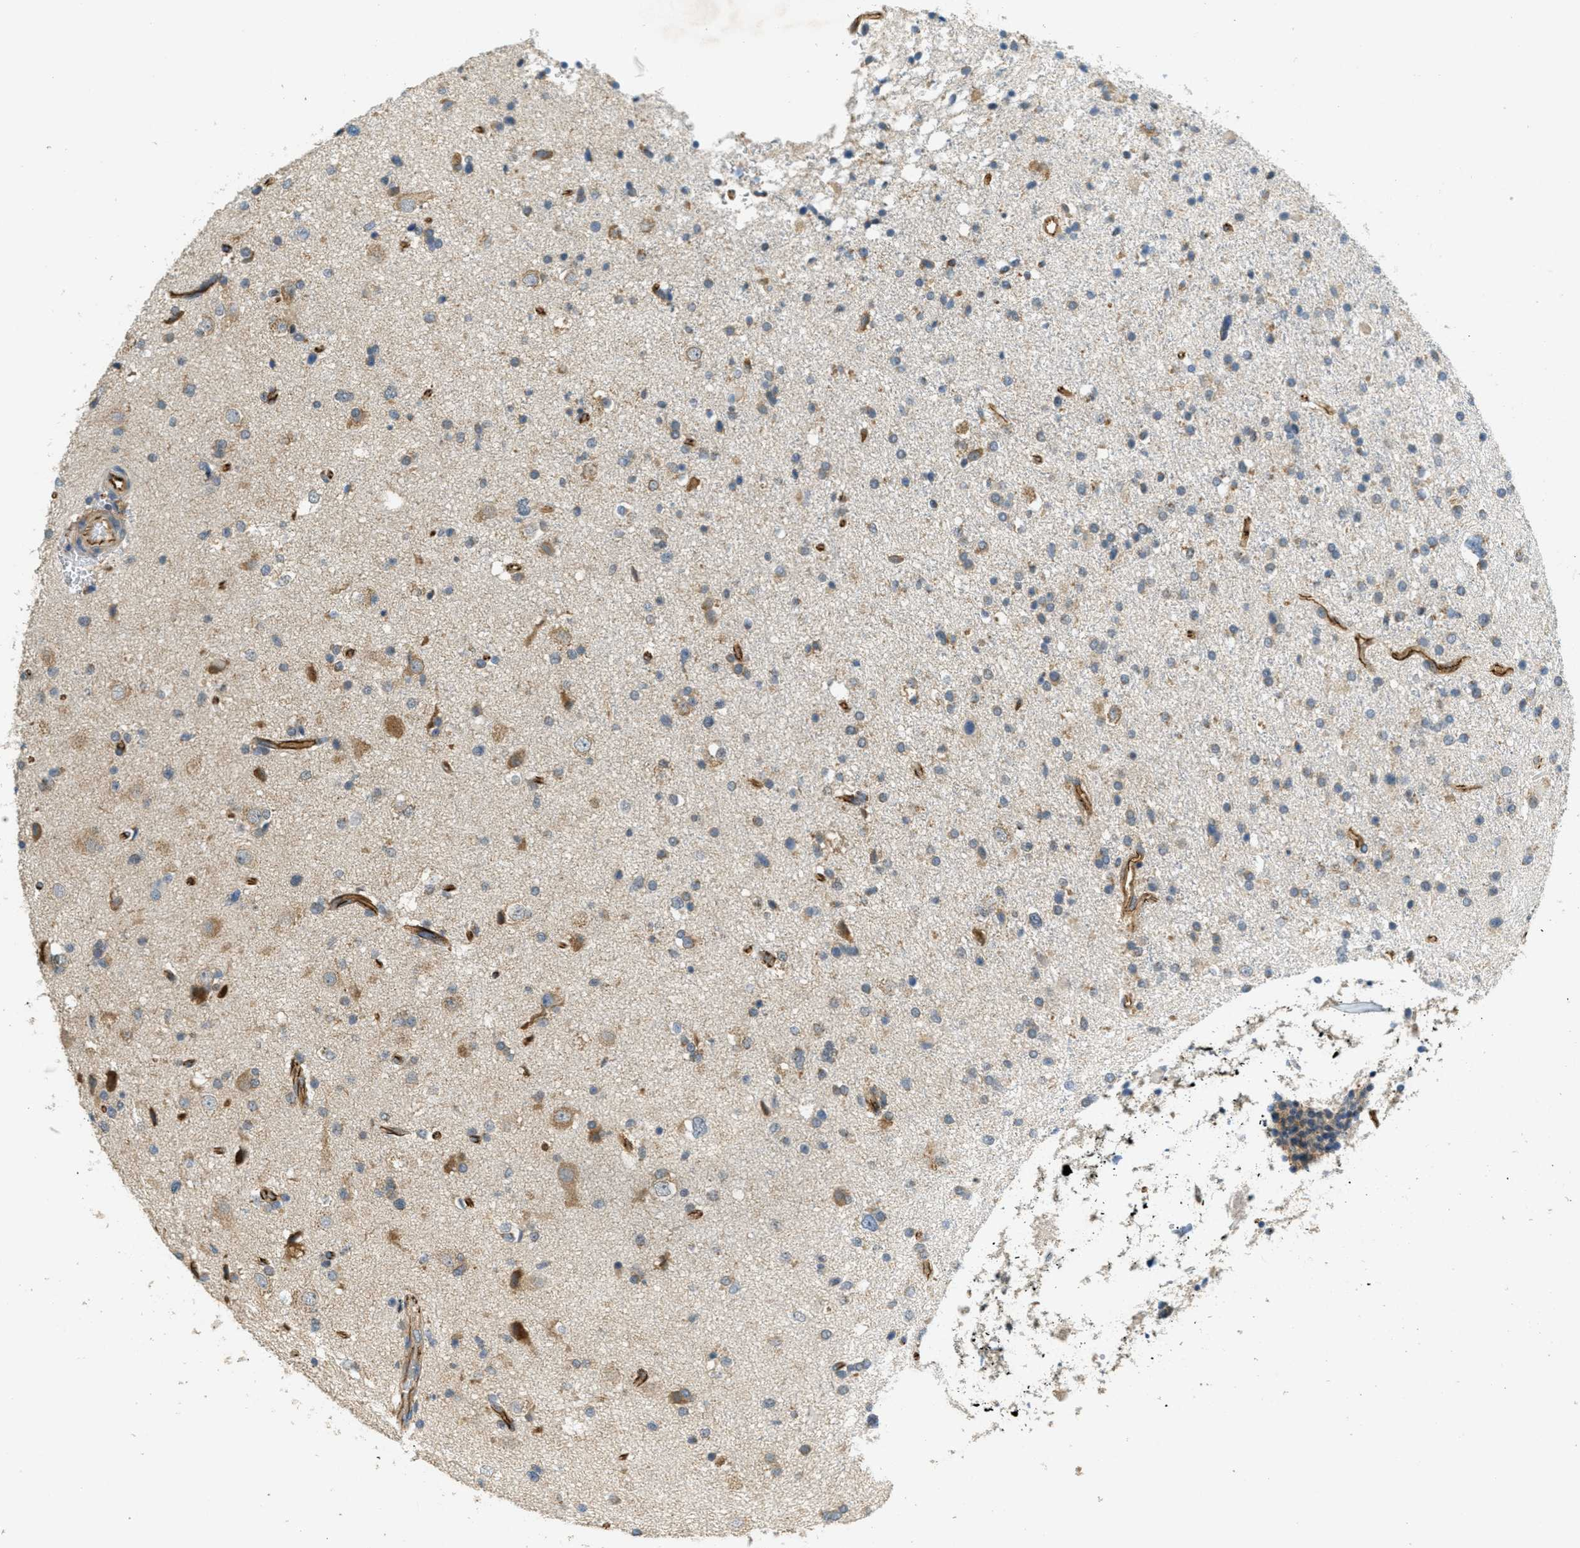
{"staining": {"intensity": "weak", "quantity": "25%-75%", "location": "cytoplasmic/membranous"}, "tissue": "glioma", "cell_type": "Tumor cells", "image_type": "cancer", "snomed": [{"axis": "morphology", "description": "Glioma, malignant, High grade"}, {"axis": "topography", "description": "Brain"}], "caption": "A micrograph showing weak cytoplasmic/membranous positivity in approximately 25%-75% of tumor cells in glioma, as visualized by brown immunohistochemical staining.", "gene": "JCAD", "patient": {"sex": "male", "age": 33}}